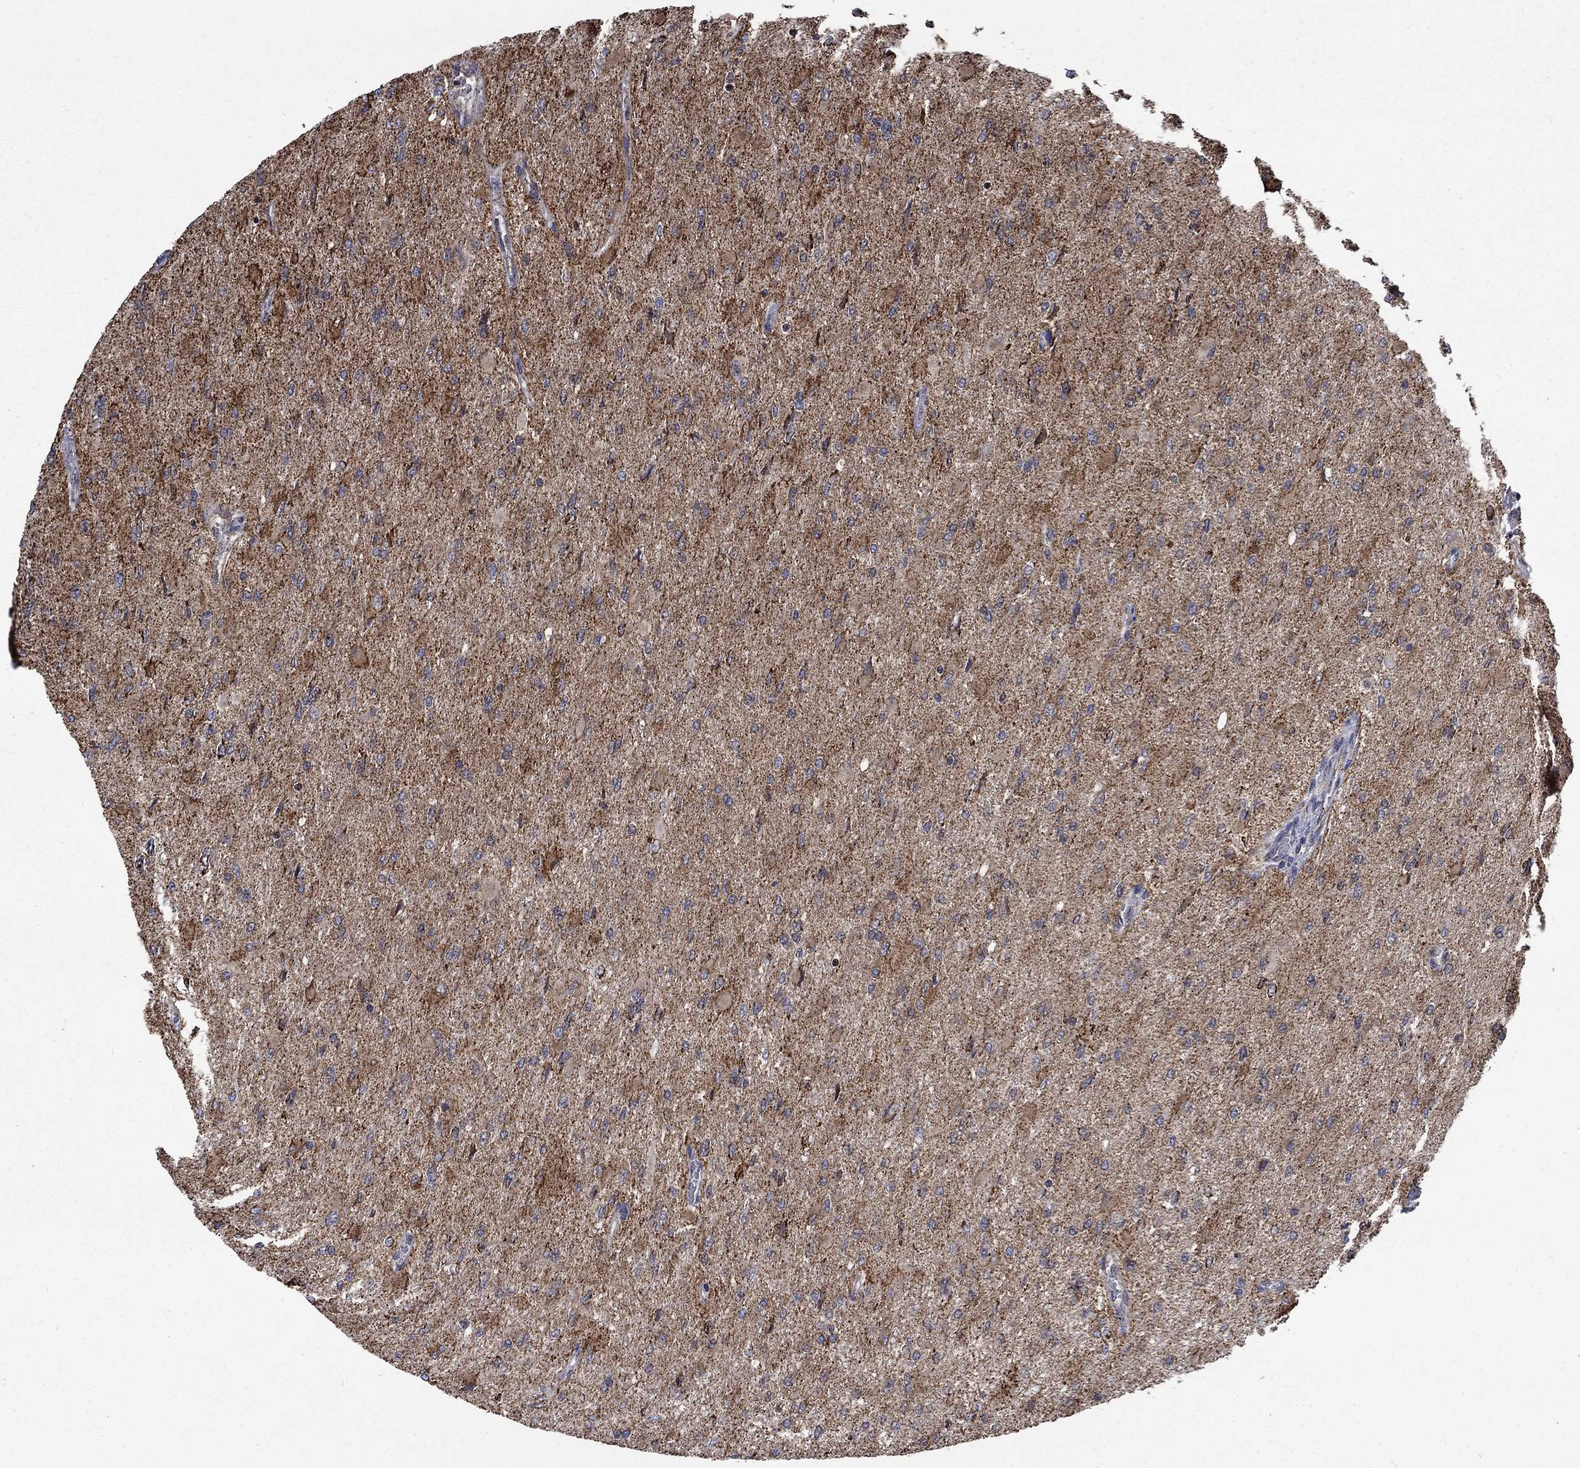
{"staining": {"intensity": "strong", "quantity": "<25%", "location": "cytoplasmic/membranous"}, "tissue": "glioma", "cell_type": "Tumor cells", "image_type": "cancer", "snomed": [{"axis": "morphology", "description": "Glioma, malignant, High grade"}, {"axis": "topography", "description": "Cerebral cortex"}], "caption": "Immunohistochemical staining of human glioma displays medium levels of strong cytoplasmic/membranous protein staining in about <25% of tumor cells. The protein of interest is shown in brown color, while the nuclei are stained blue.", "gene": "MOAP1", "patient": {"sex": "female", "age": 36}}